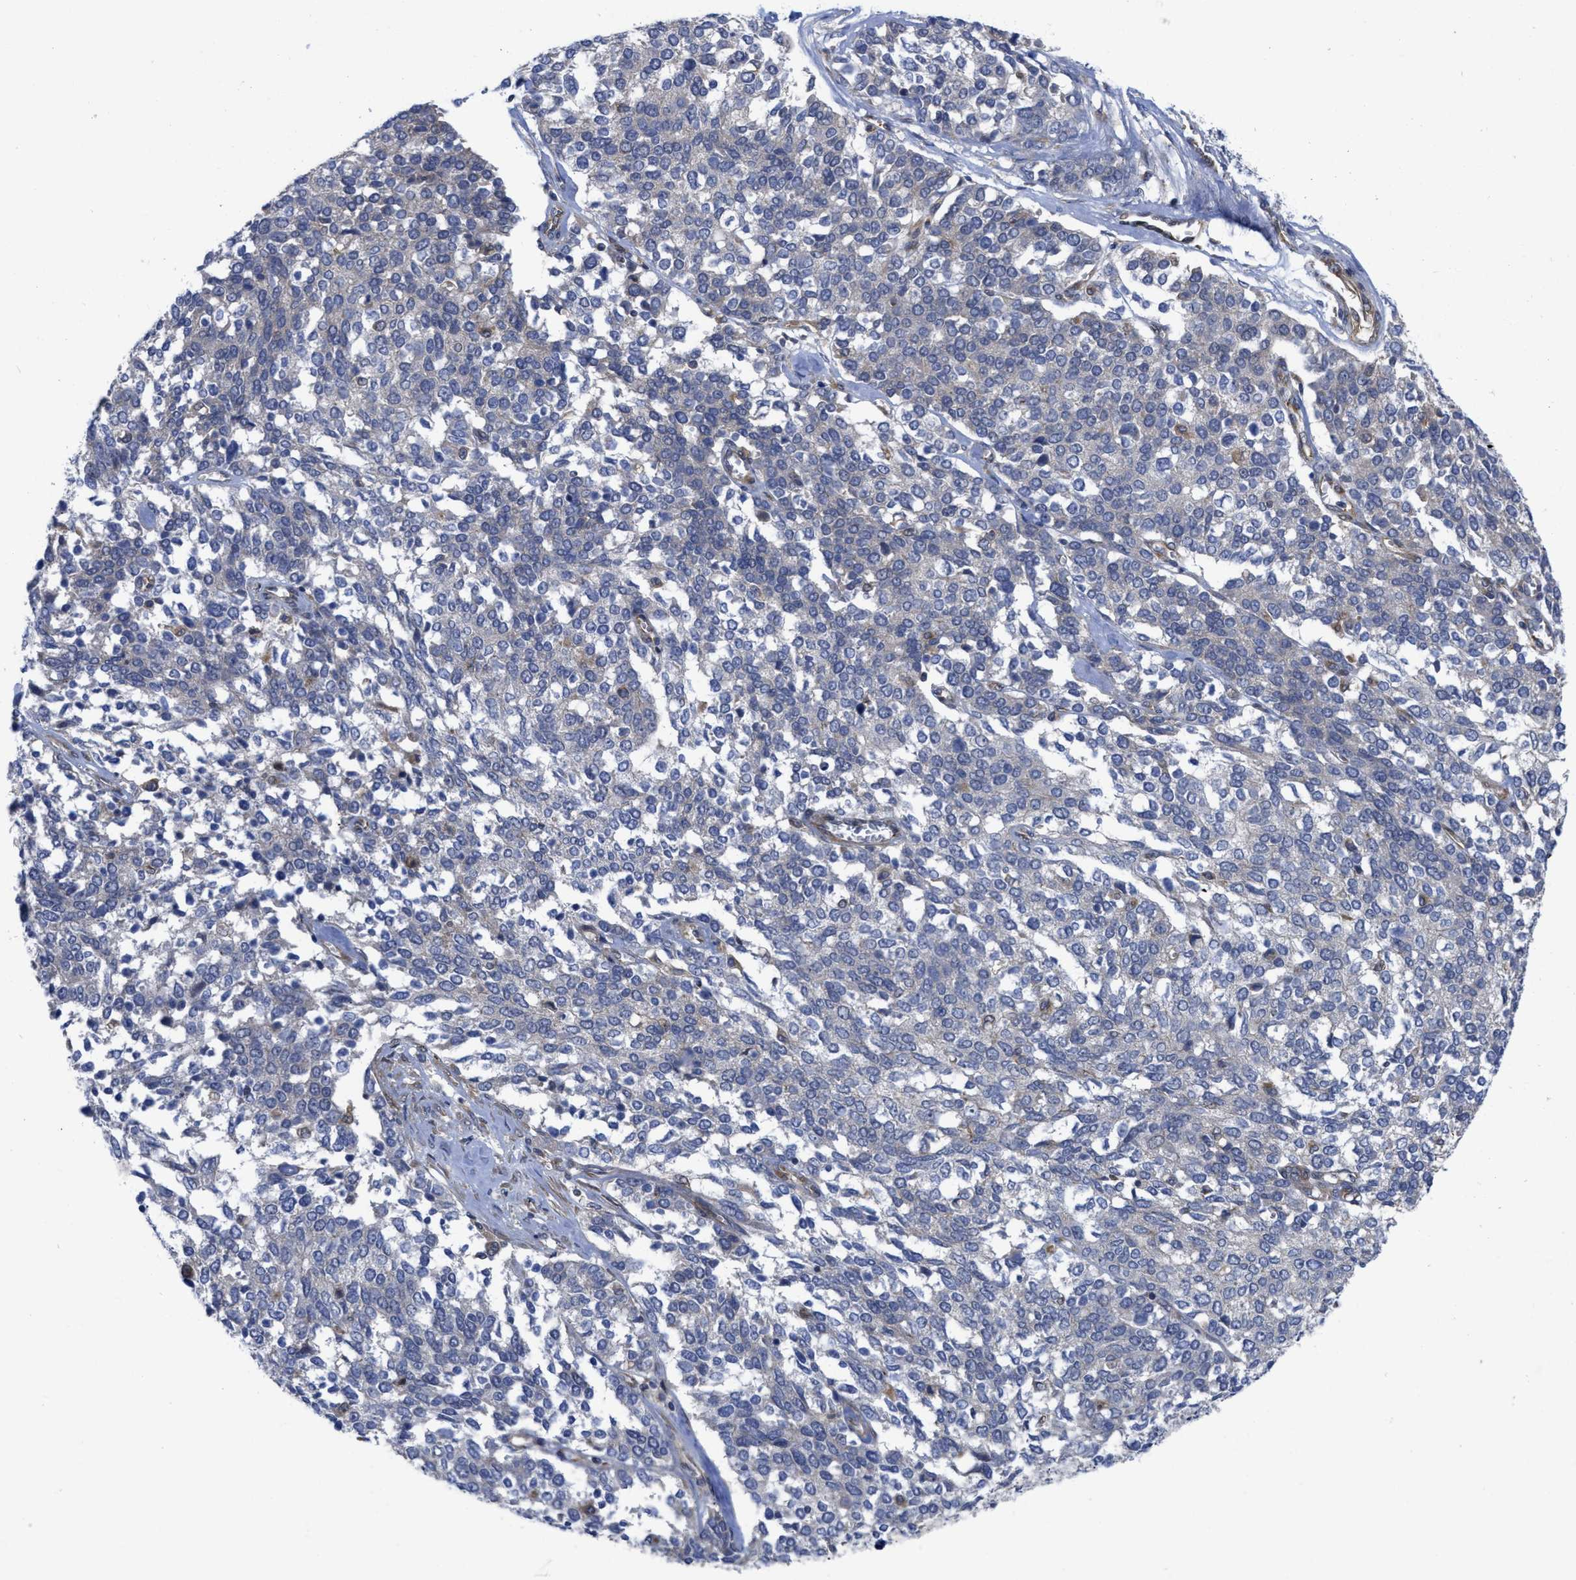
{"staining": {"intensity": "negative", "quantity": "none", "location": "none"}, "tissue": "ovarian cancer", "cell_type": "Tumor cells", "image_type": "cancer", "snomed": [{"axis": "morphology", "description": "Cystadenocarcinoma, serous, NOS"}, {"axis": "topography", "description": "Ovary"}], "caption": "High power microscopy micrograph of an IHC micrograph of ovarian cancer (serous cystadenocarcinoma), revealing no significant positivity in tumor cells.", "gene": "ARHGEF26", "patient": {"sex": "female", "age": 44}}